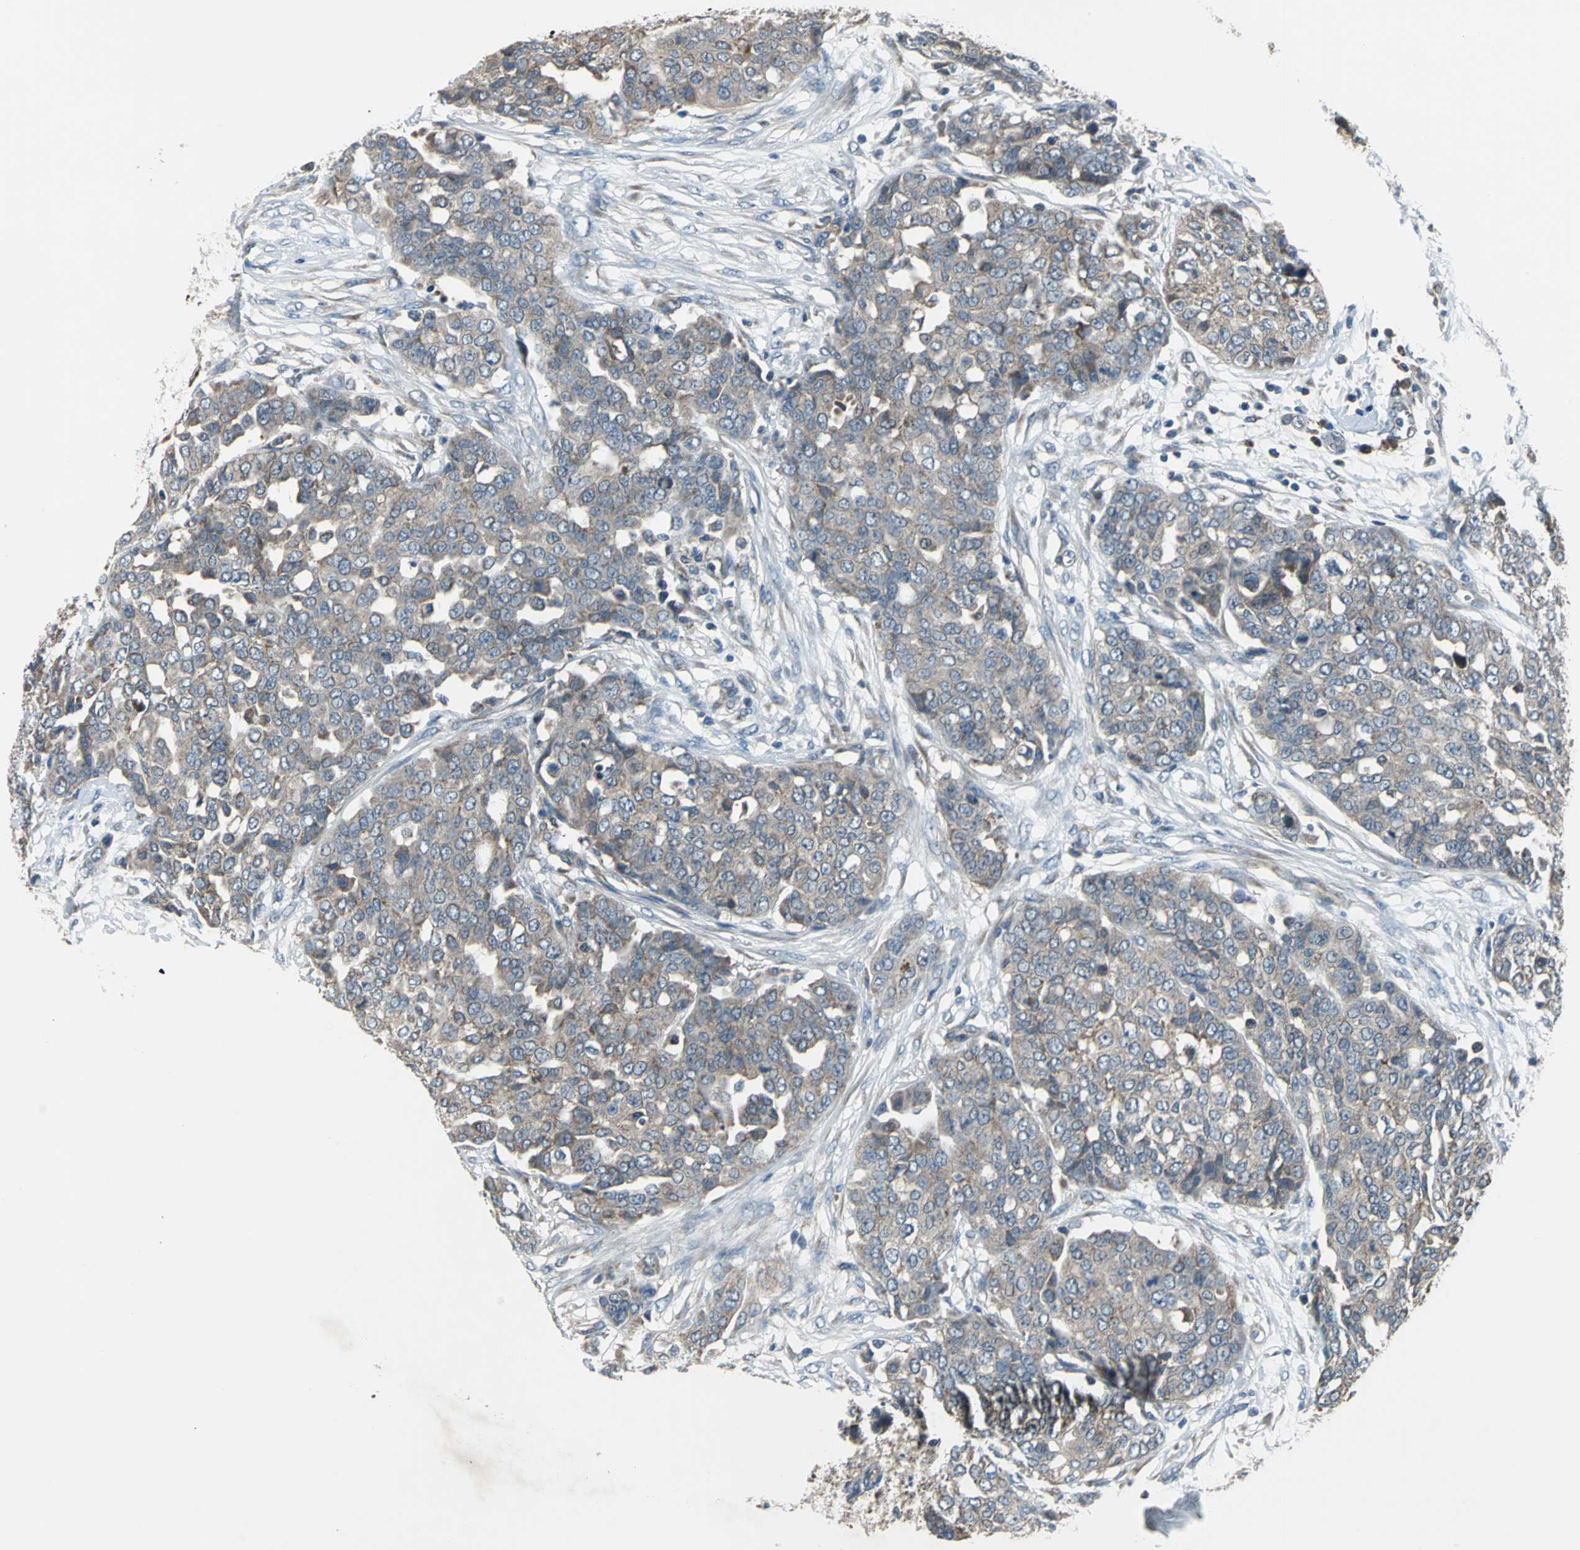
{"staining": {"intensity": "weak", "quantity": ">75%", "location": "cytoplasmic/membranous"}, "tissue": "ovarian cancer", "cell_type": "Tumor cells", "image_type": "cancer", "snomed": [{"axis": "morphology", "description": "Cystadenocarcinoma, serous, NOS"}, {"axis": "topography", "description": "Soft tissue"}, {"axis": "topography", "description": "Ovary"}], "caption": "Immunohistochemistry of ovarian serous cystadenocarcinoma displays low levels of weak cytoplasmic/membranous expression in approximately >75% of tumor cells. (DAB (3,3'-diaminobenzidine) IHC, brown staining for protein, blue staining for nuclei).", "gene": "TRAK1", "patient": {"sex": "female", "age": 57}}